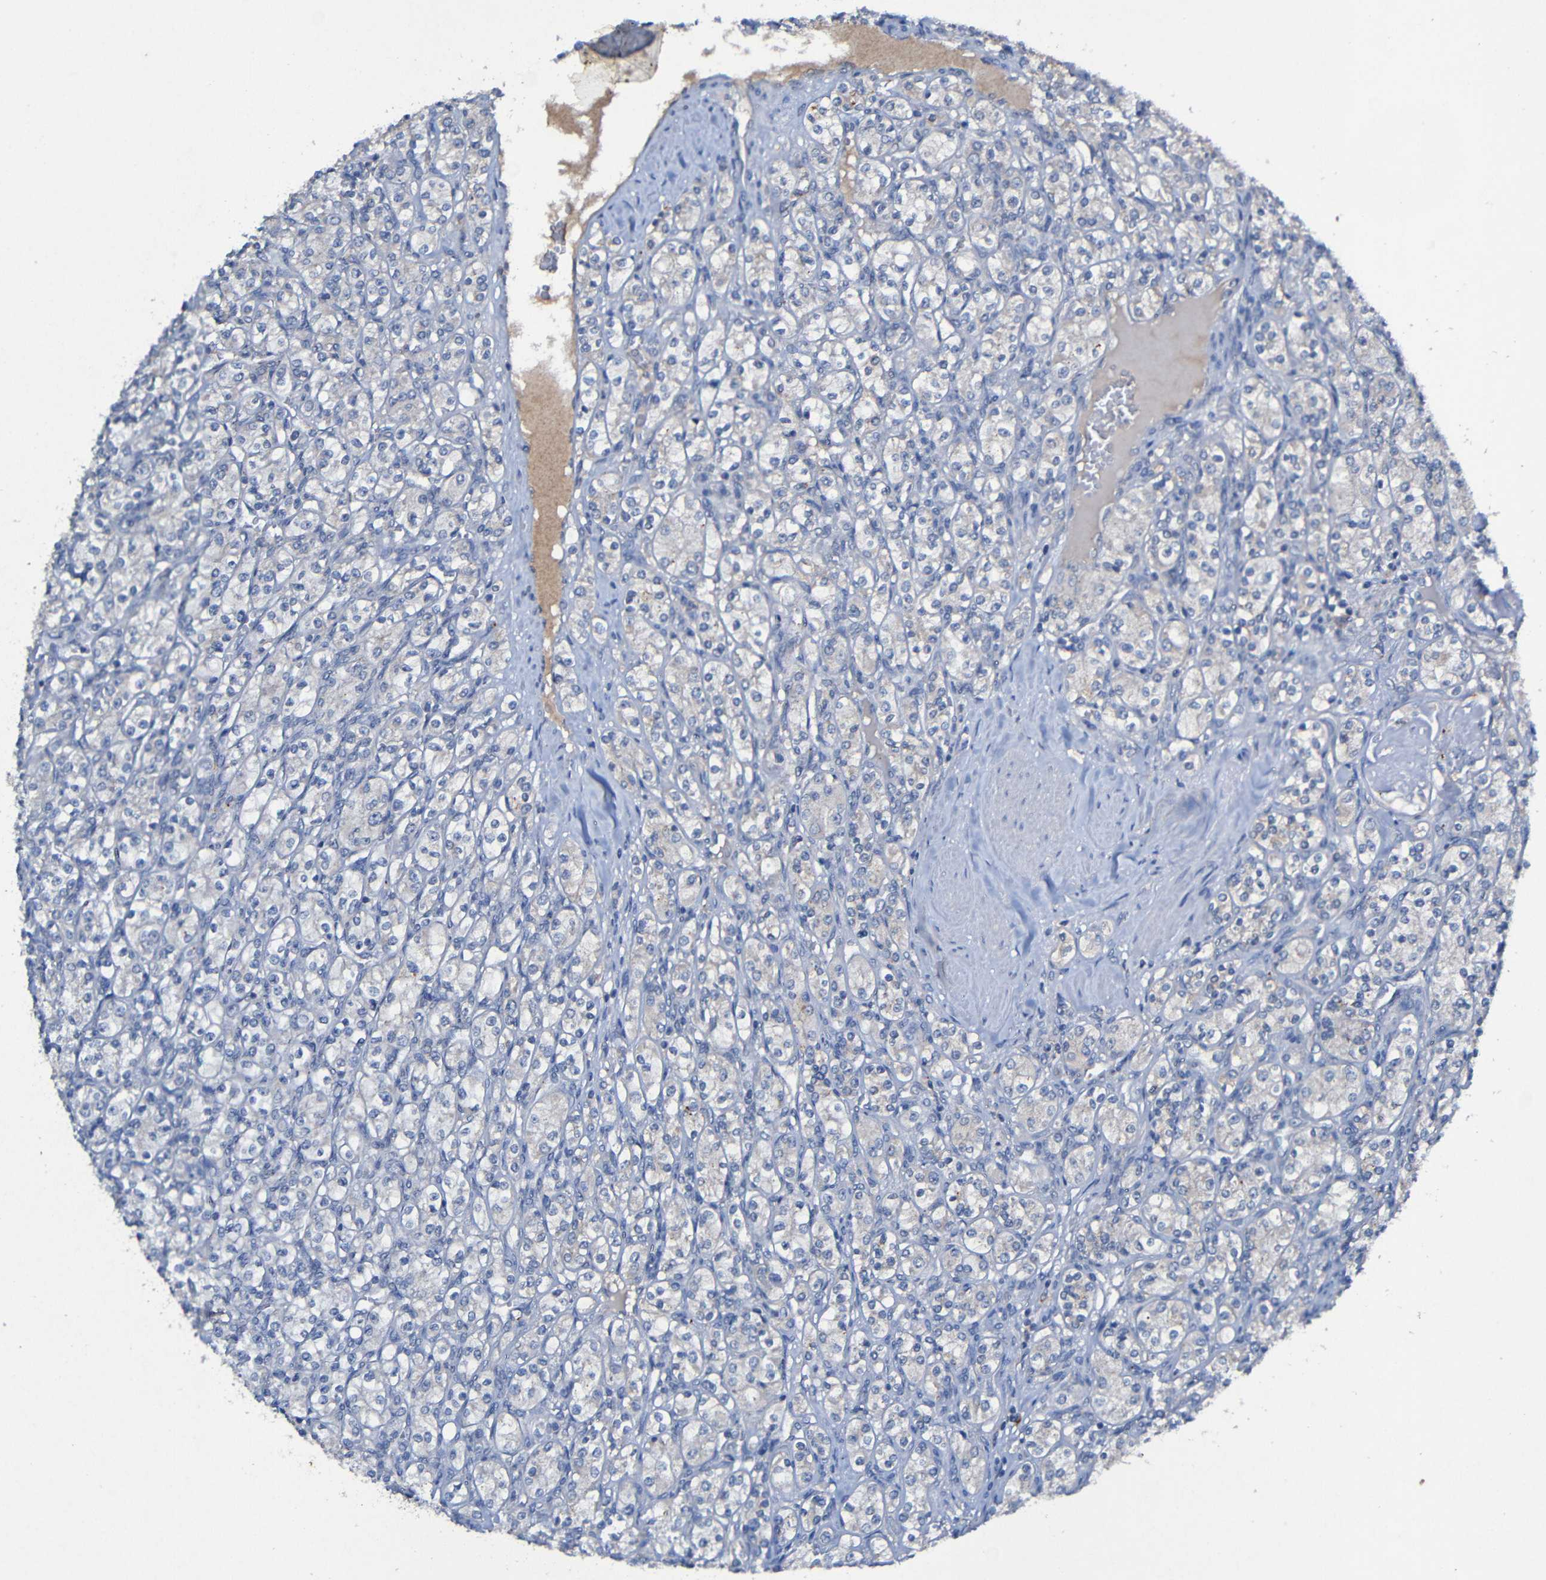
{"staining": {"intensity": "negative", "quantity": "none", "location": "none"}, "tissue": "renal cancer", "cell_type": "Tumor cells", "image_type": "cancer", "snomed": [{"axis": "morphology", "description": "Adenocarcinoma, NOS"}, {"axis": "topography", "description": "Kidney"}], "caption": "An image of human renal adenocarcinoma is negative for staining in tumor cells.", "gene": "LRRC70", "patient": {"sex": "male", "age": 77}}